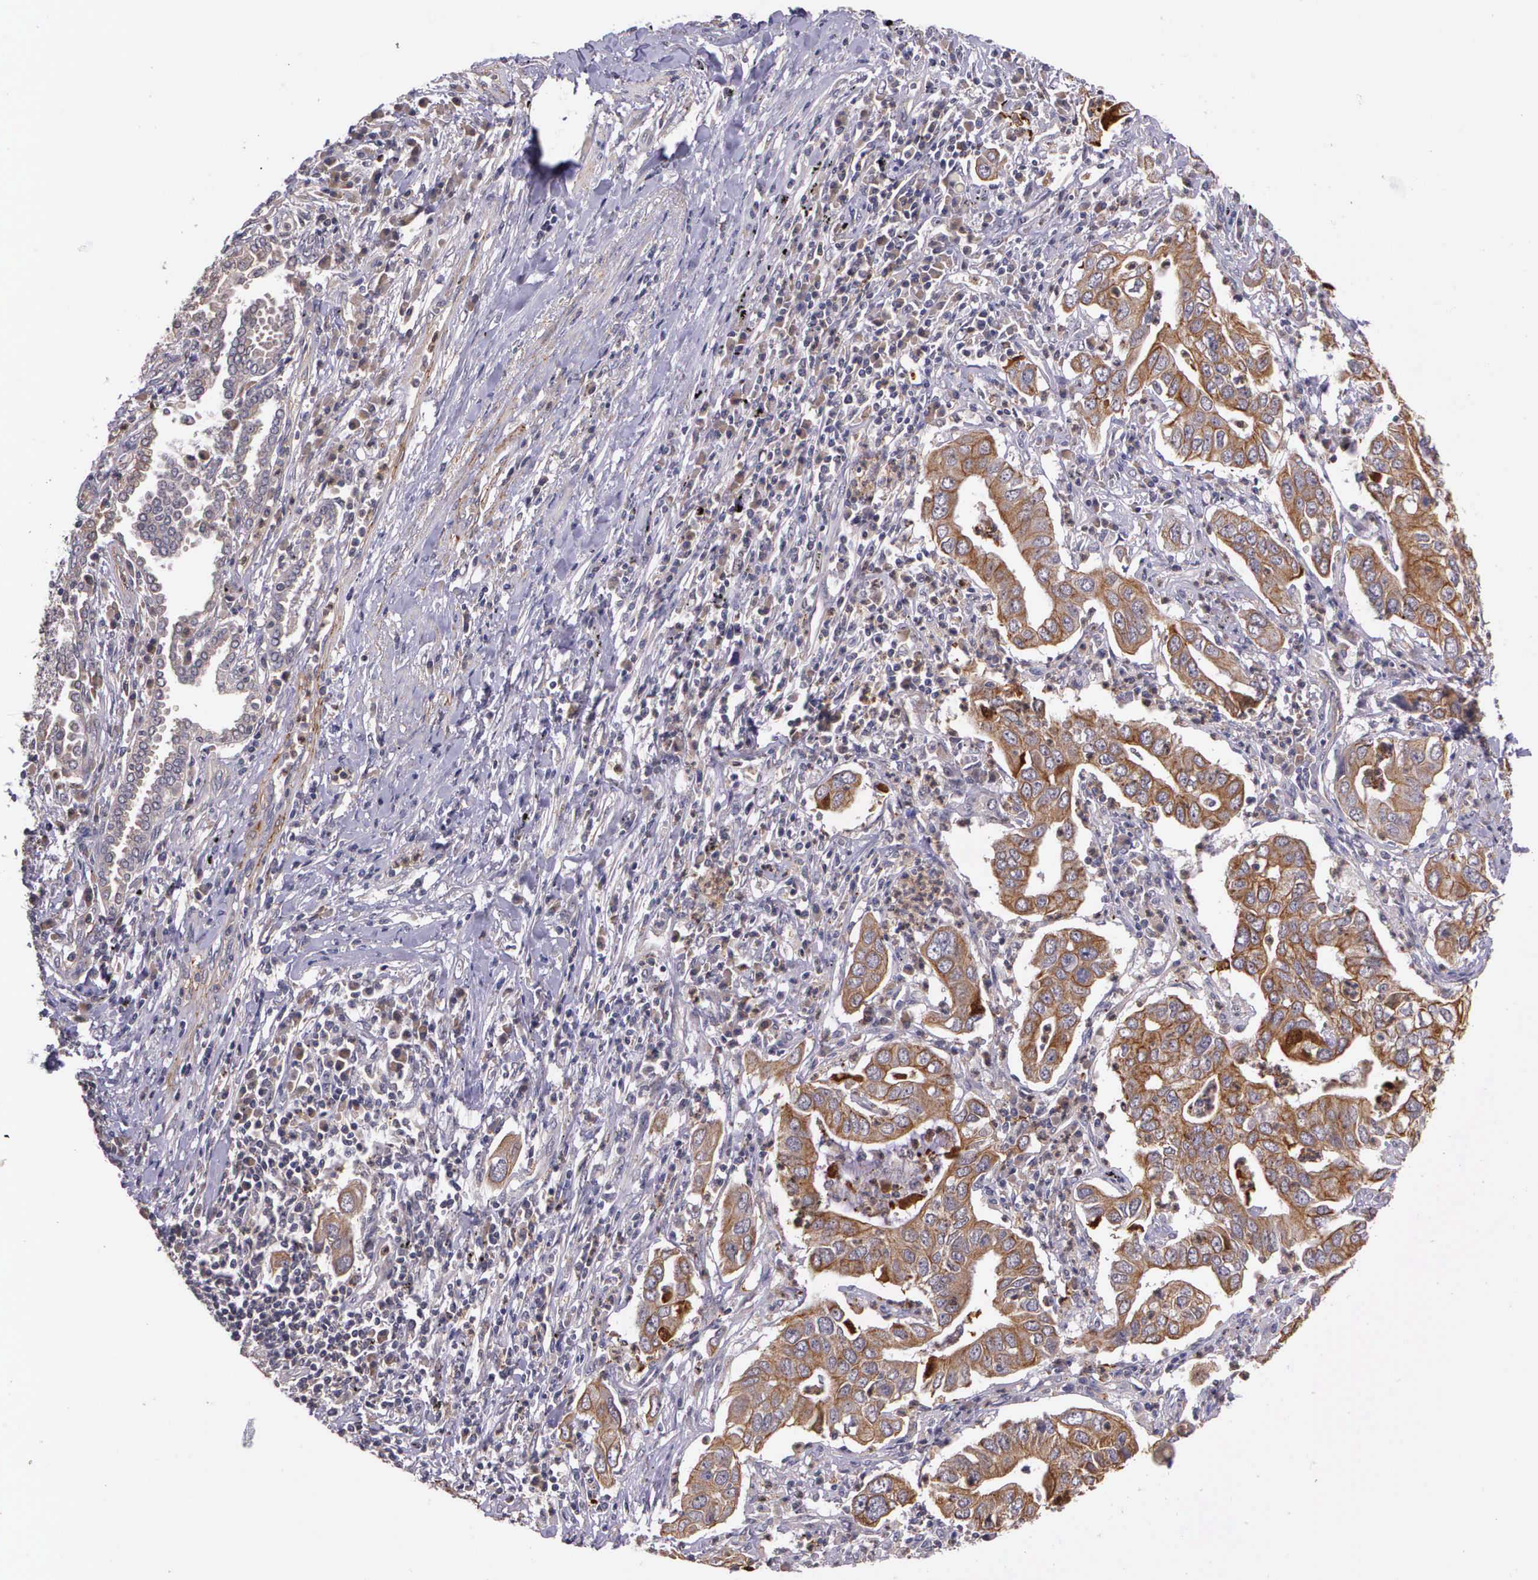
{"staining": {"intensity": "moderate", "quantity": ">75%", "location": "cytoplasmic/membranous"}, "tissue": "lung cancer", "cell_type": "Tumor cells", "image_type": "cancer", "snomed": [{"axis": "morphology", "description": "Adenocarcinoma, NOS"}, {"axis": "topography", "description": "Lung"}], "caption": "Lung cancer stained with IHC exhibits moderate cytoplasmic/membranous positivity in approximately >75% of tumor cells.", "gene": "PRICKLE3", "patient": {"sex": "male", "age": 48}}